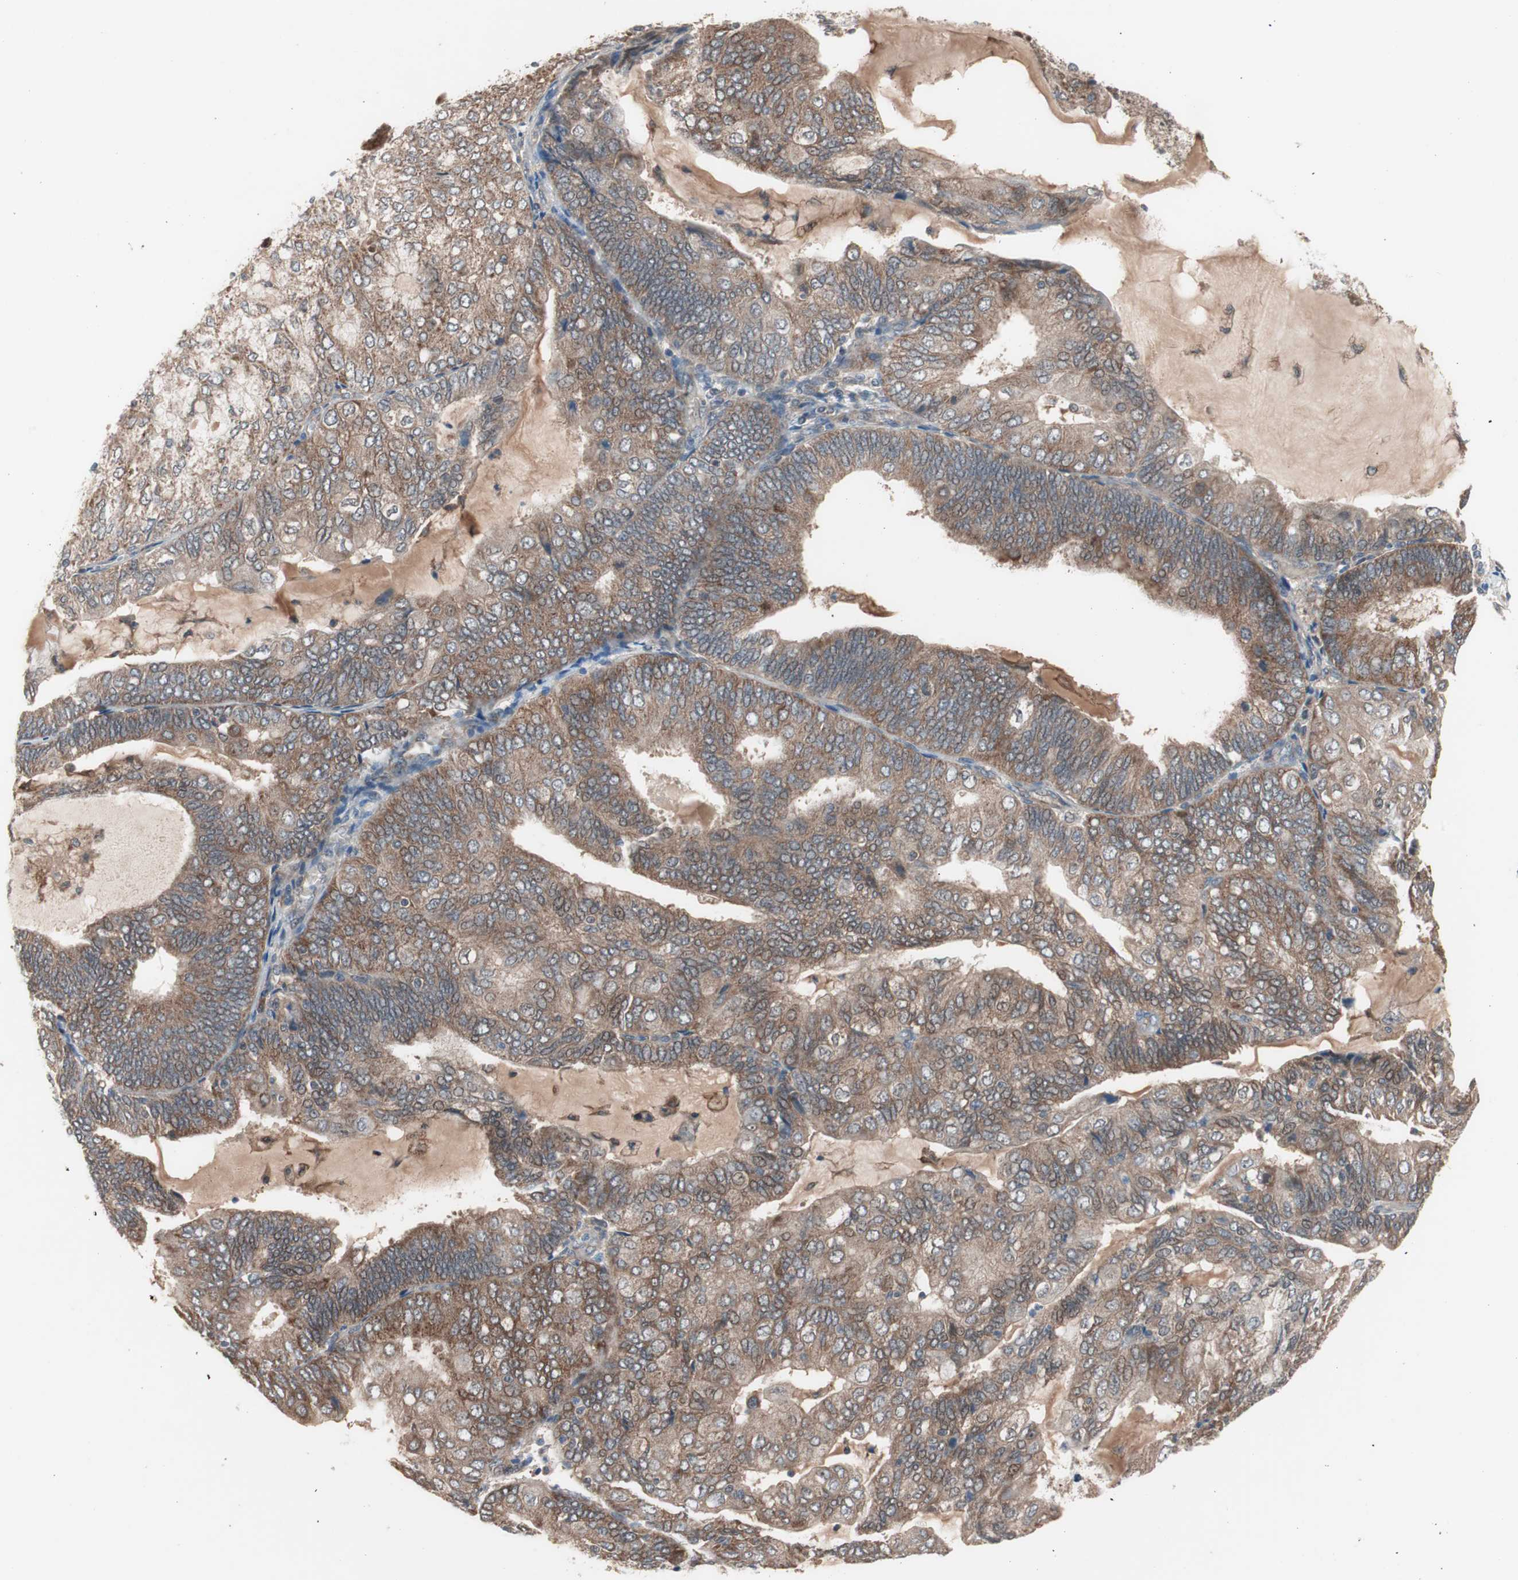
{"staining": {"intensity": "moderate", "quantity": ">75%", "location": "cytoplasmic/membranous"}, "tissue": "endometrial cancer", "cell_type": "Tumor cells", "image_type": "cancer", "snomed": [{"axis": "morphology", "description": "Adenocarcinoma, NOS"}, {"axis": "topography", "description": "Endometrium"}], "caption": "A brown stain labels moderate cytoplasmic/membranous staining of a protein in human endometrial cancer (adenocarcinoma) tumor cells.", "gene": "HMBS", "patient": {"sex": "female", "age": 81}}